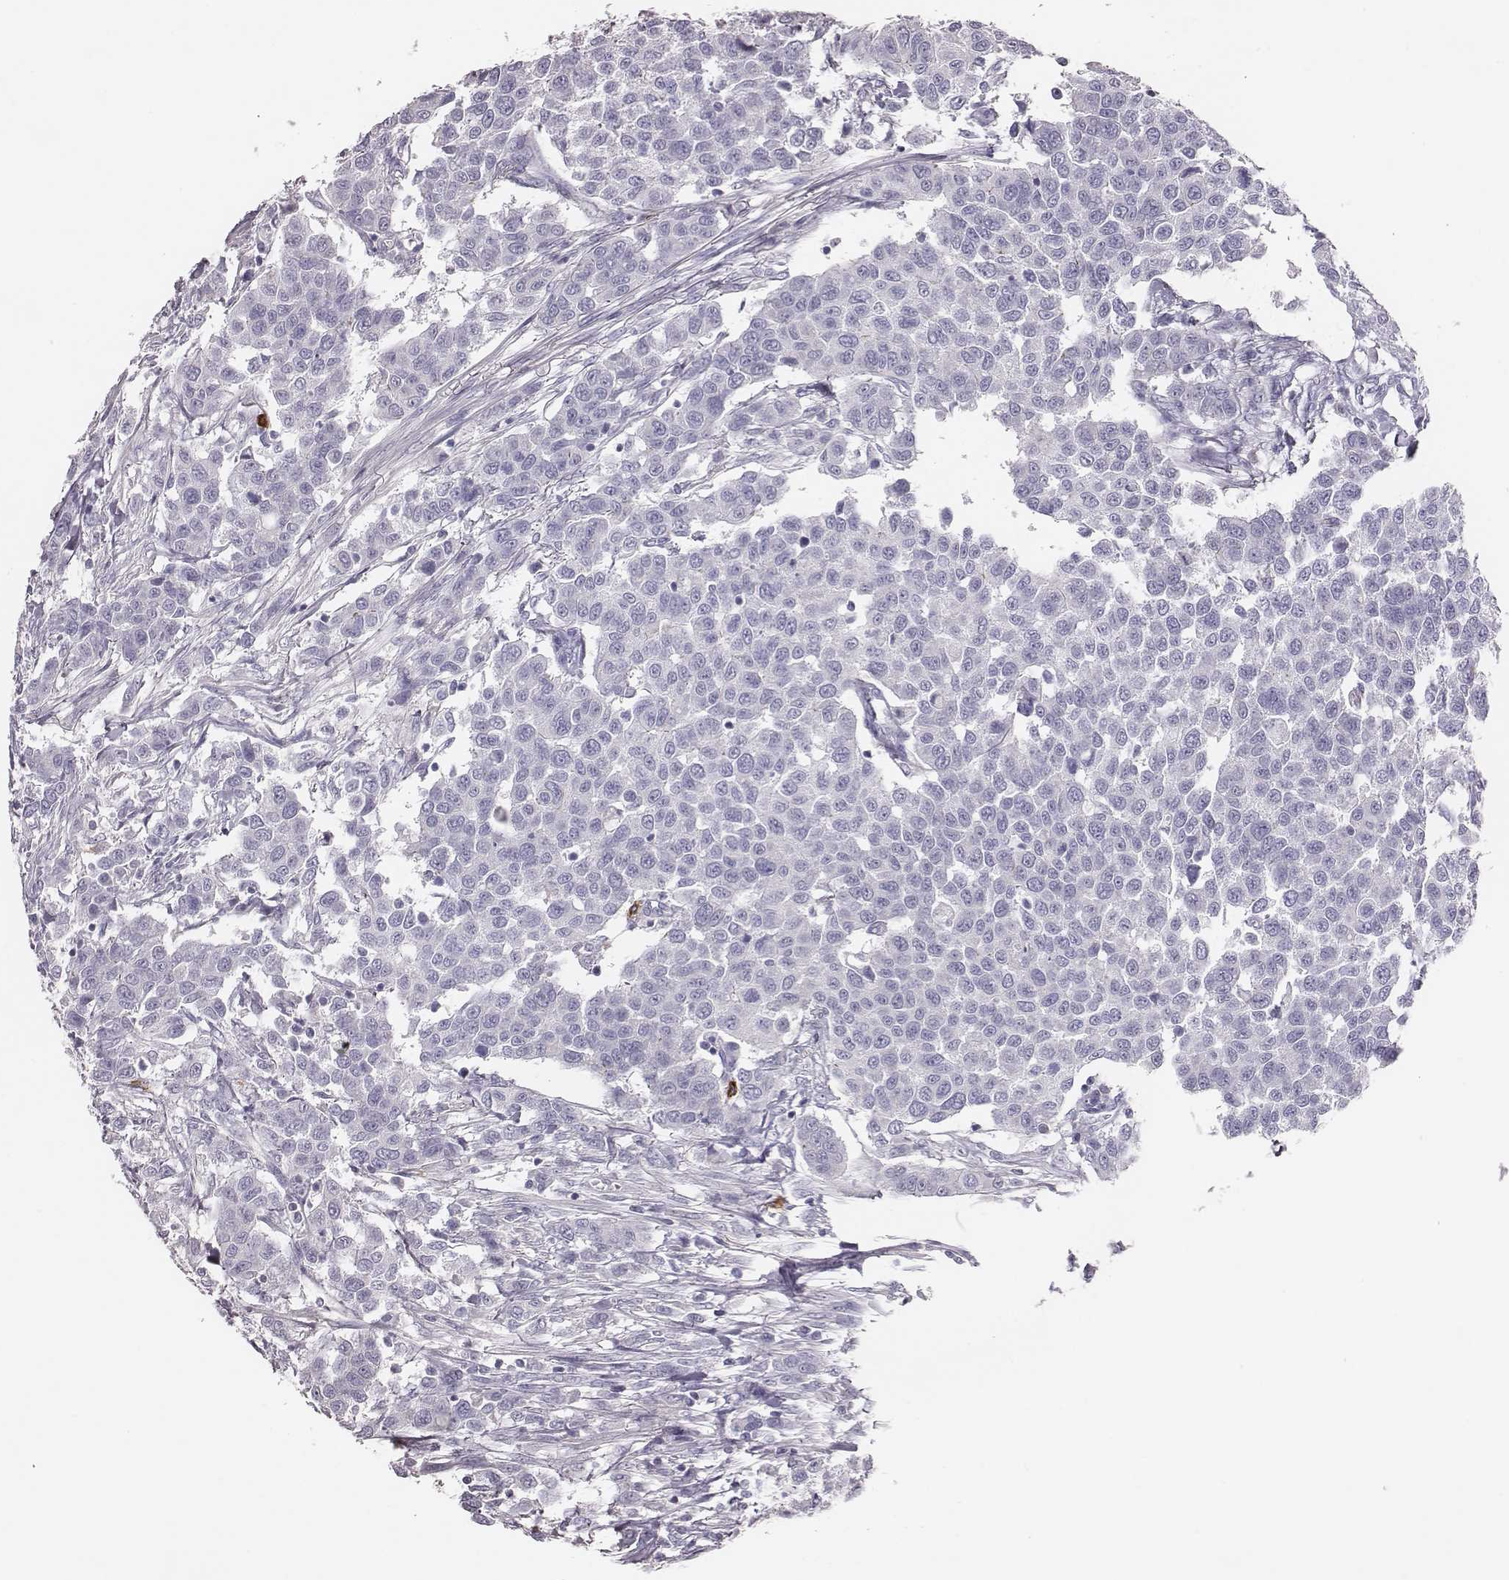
{"staining": {"intensity": "negative", "quantity": "none", "location": "none"}, "tissue": "urothelial cancer", "cell_type": "Tumor cells", "image_type": "cancer", "snomed": [{"axis": "morphology", "description": "Urothelial carcinoma, High grade"}, {"axis": "topography", "description": "Urinary bladder"}], "caption": "Tumor cells show no significant protein expression in urothelial carcinoma (high-grade).", "gene": "P2RY10", "patient": {"sex": "female", "age": 58}}